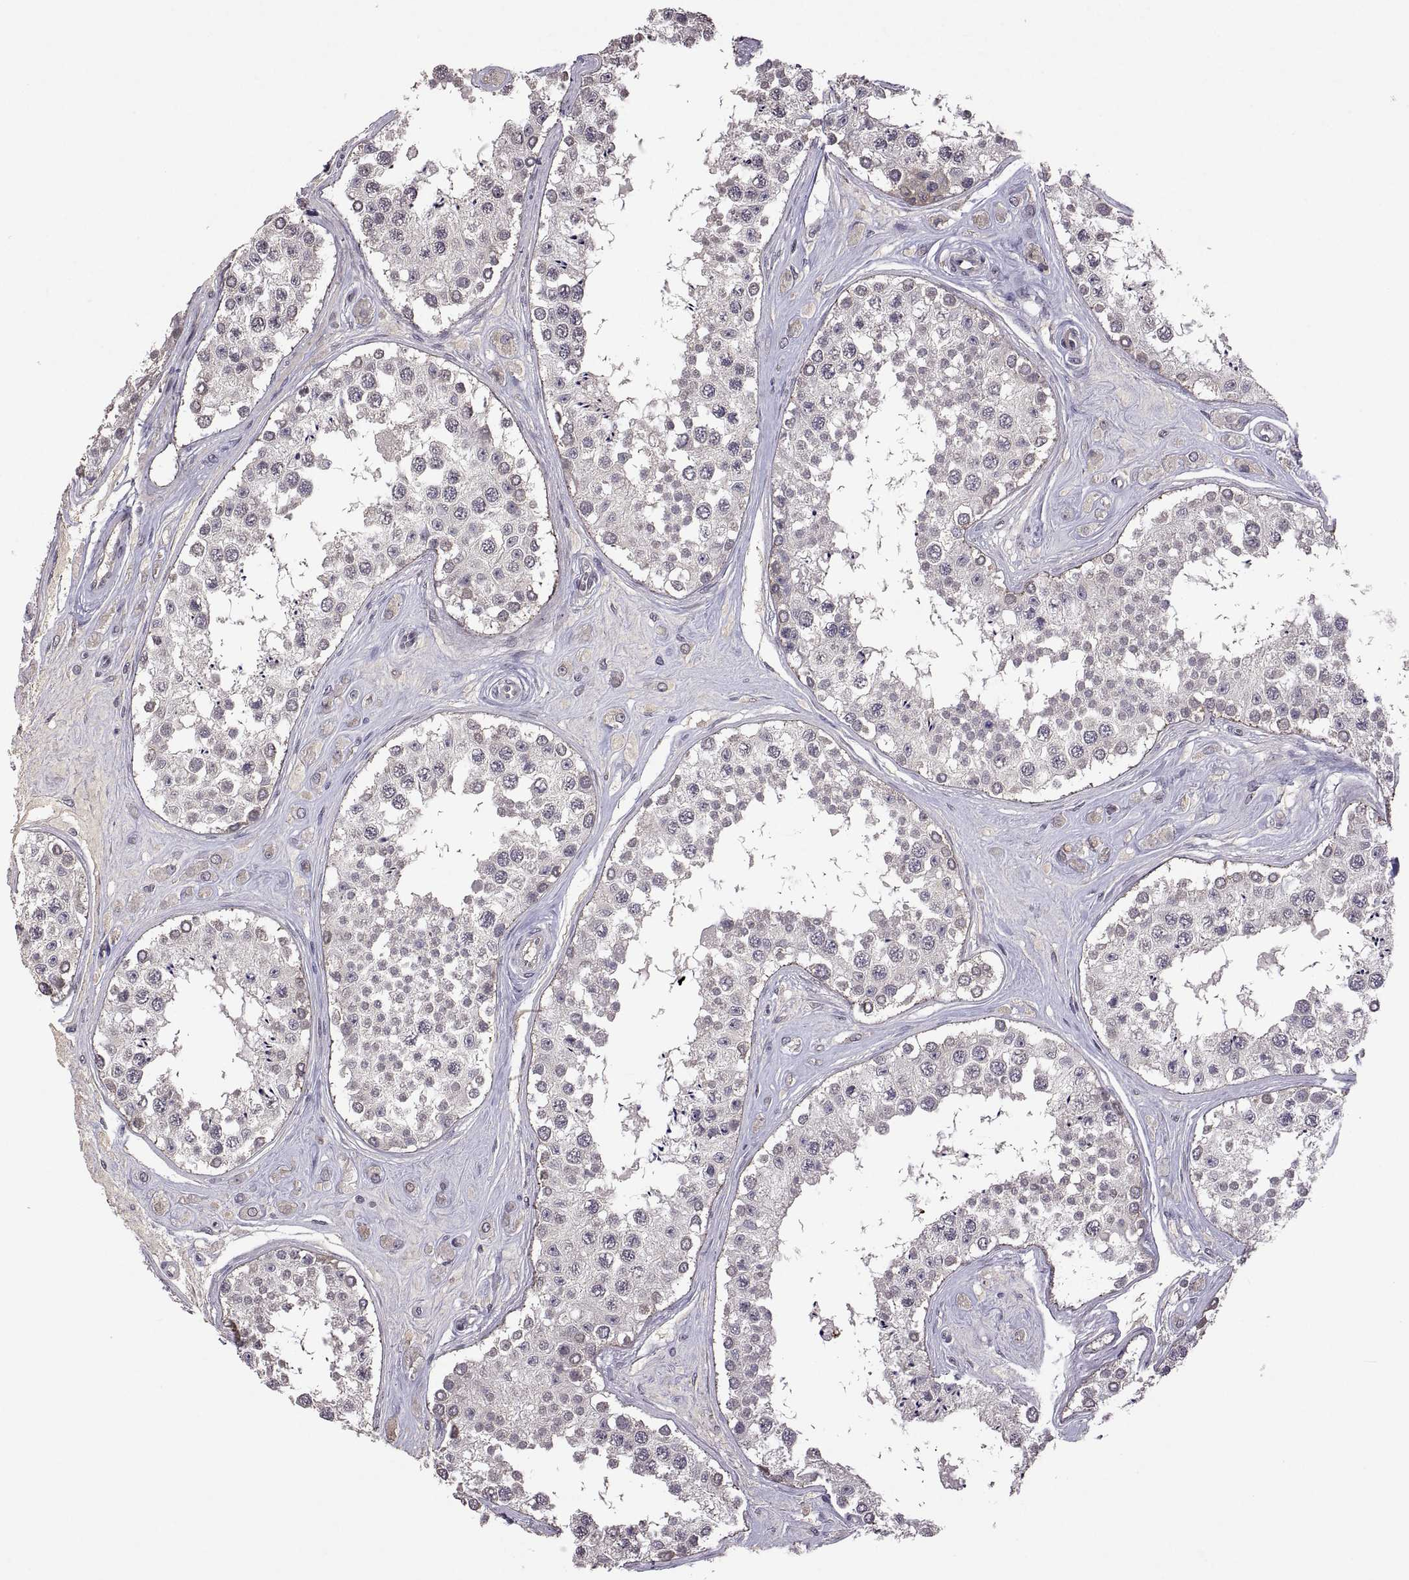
{"staining": {"intensity": "strong", "quantity": "<25%", "location": "cytoplasmic/membranous"}, "tissue": "testis", "cell_type": "Cells in seminiferous ducts", "image_type": "normal", "snomed": [{"axis": "morphology", "description": "Normal tissue, NOS"}, {"axis": "topography", "description": "Testis"}], "caption": "This histopathology image demonstrates immunohistochemistry (IHC) staining of normal testis, with medium strong cytoplasmic/membranous staining in about <25% of cells in seminiferous ducts.", "gene": "LAMA1", "patient": {"sex": "male", "age": 25}}